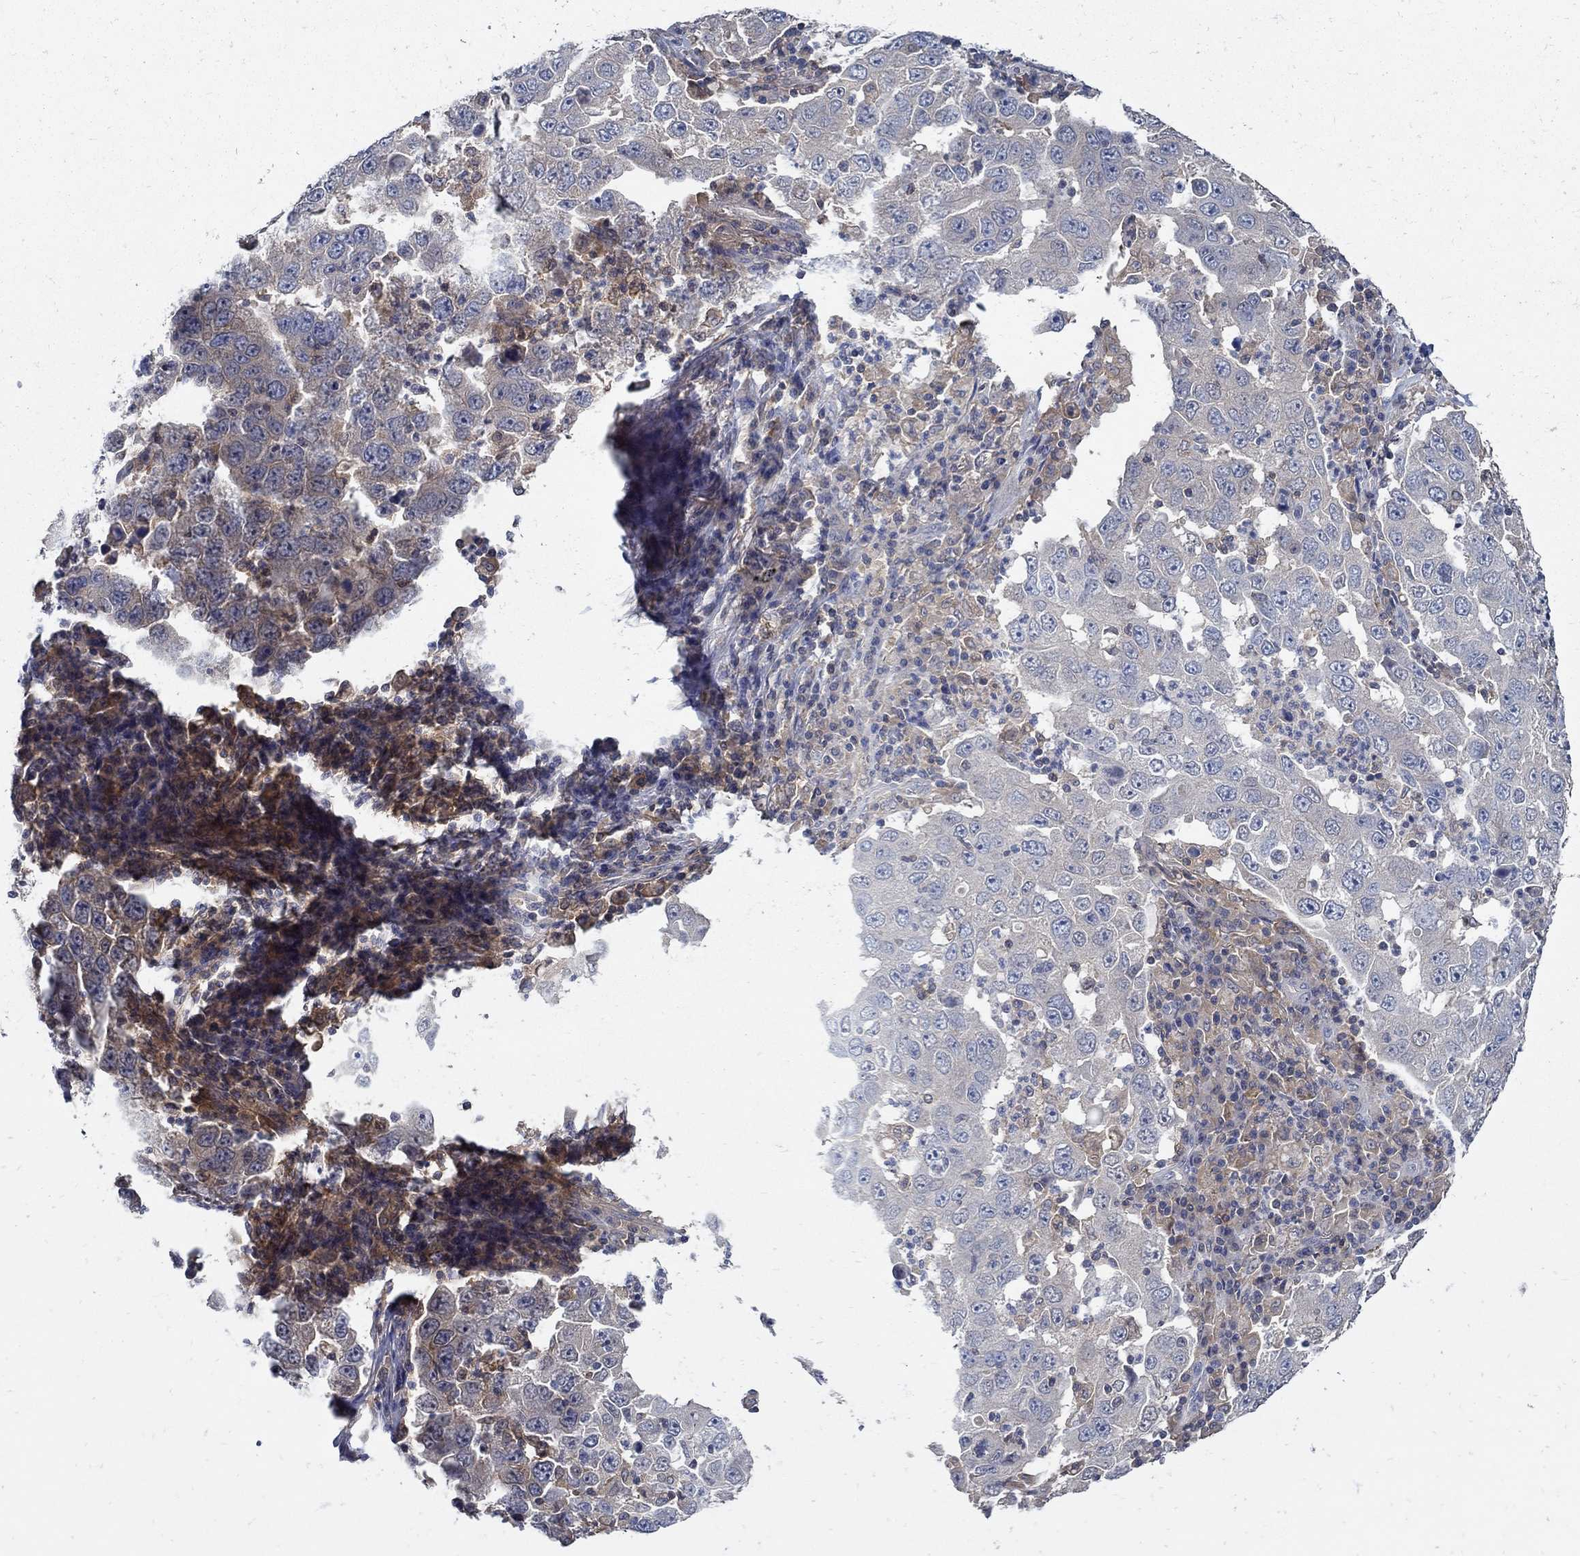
{"staining": {"intensity": "negative", "quantity": "none", "location": "none"}, "tissue": "lung cancer", "cell_type": "Tumor cells", "image_type": "cancer", "snomed": [{"axis": "morphology", "description": "Adenocarcinoma, NOS"}, {"axis": "topography", "description": "Lung"}], "caption": "DAB immunohistochemical staining of lung adenocarcinoma exhibits no significant positivity in tumor cells. (DAB (3,3'-diaminobenzidine) immunohistochemistry (IHC) visualized using brightfield microscopy, high magnification).", "gene": "MTHFR", "patient": {"sex": "male", "age": 73}}